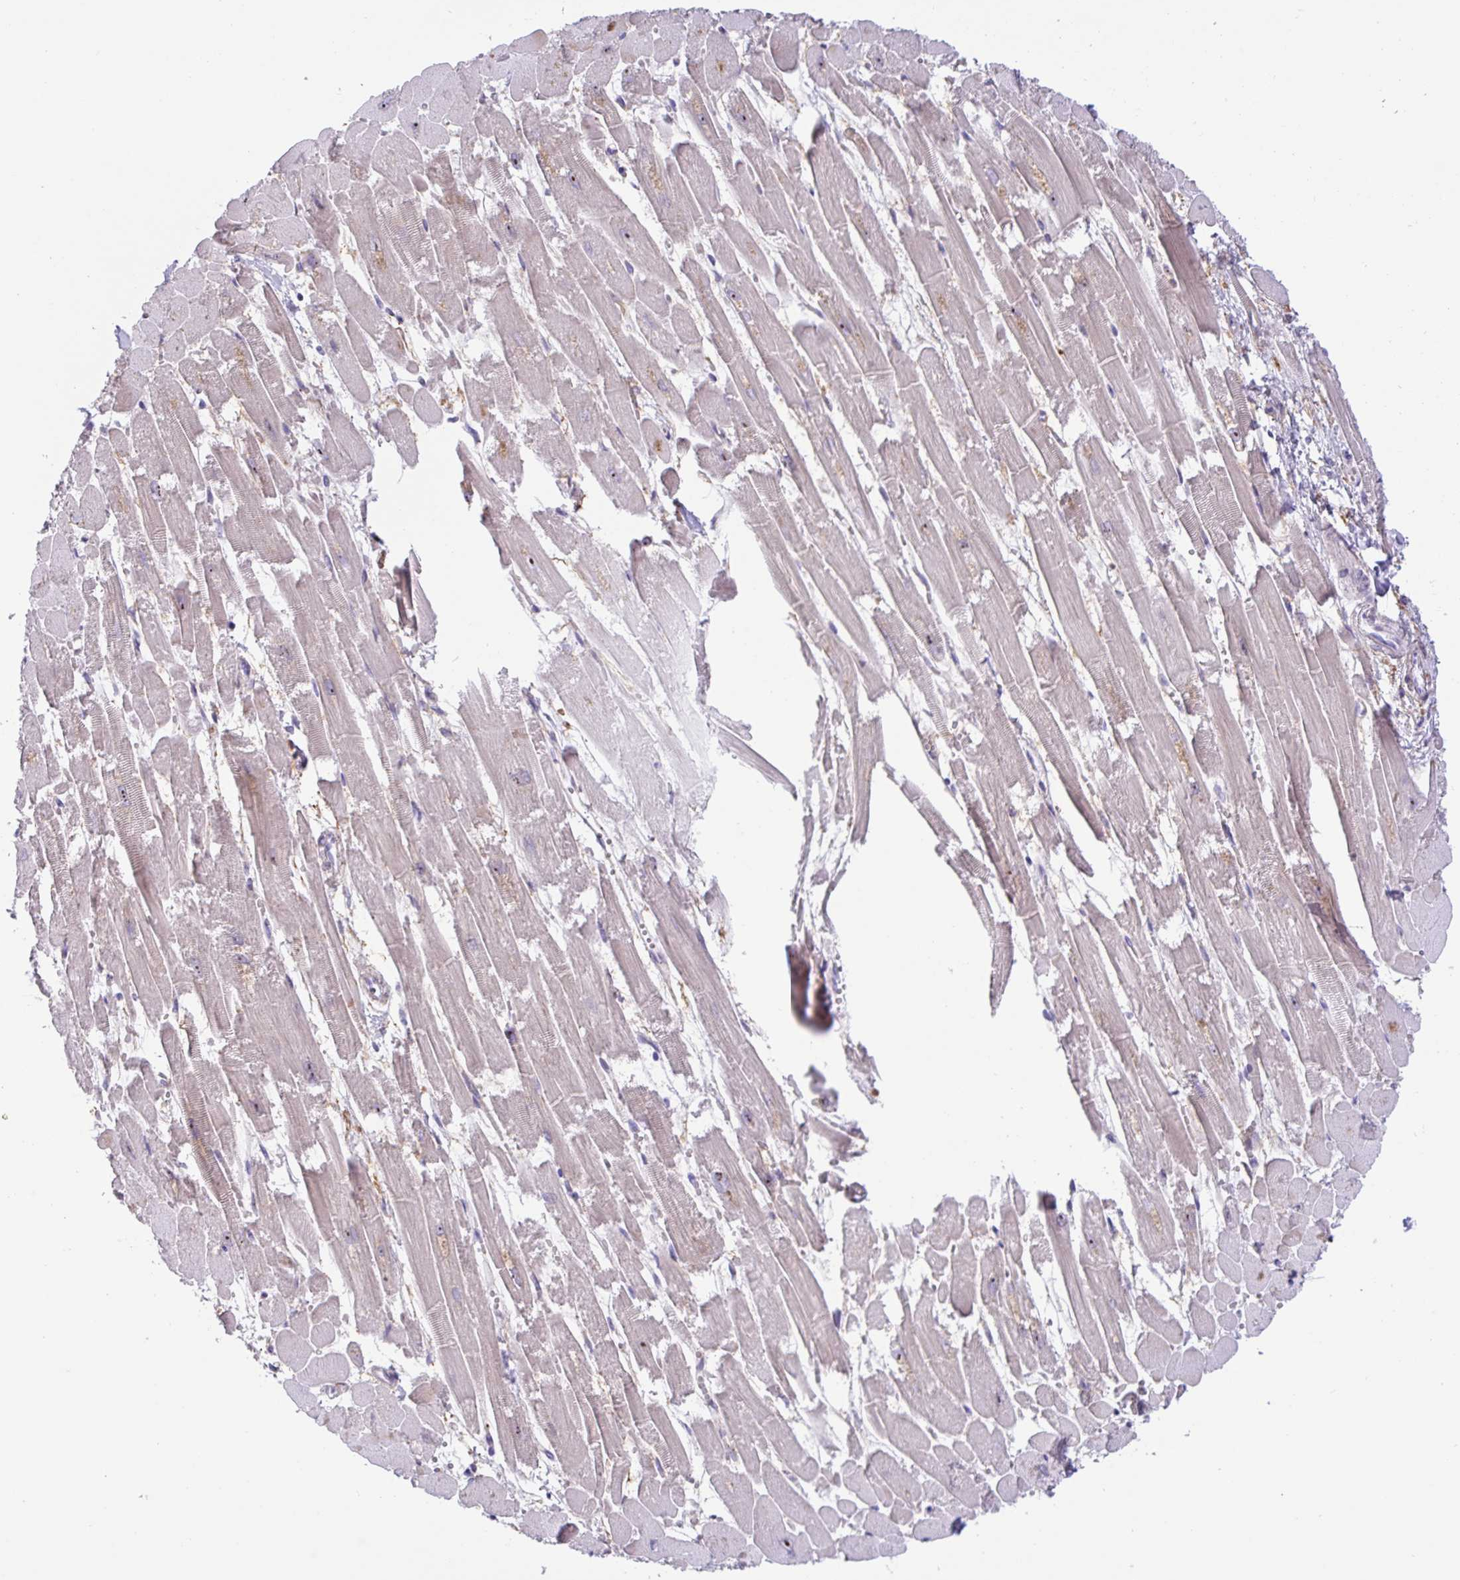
{"staining": {"intensity": "weak", "quantity": "25%-75%", "location": "cytoplasmic/membranous,nuclear"}, "tissue": "heart muscle", "cell_type": "Cardiomyocytes", "image_type": "normal", "snomed": [{"axis": "morphology", "description": "Normal tissue, NOS"}, {"axis": "topography", "description": "Heart"}], "caption": "Cardiomyocytes display low levels of weak cytoplasmic/membranous,nuclear staining in about 25%-75% of cells in benign heart muscle.", "gene": "MXRA8", "patient": {"sex": "female", "age": 52}}